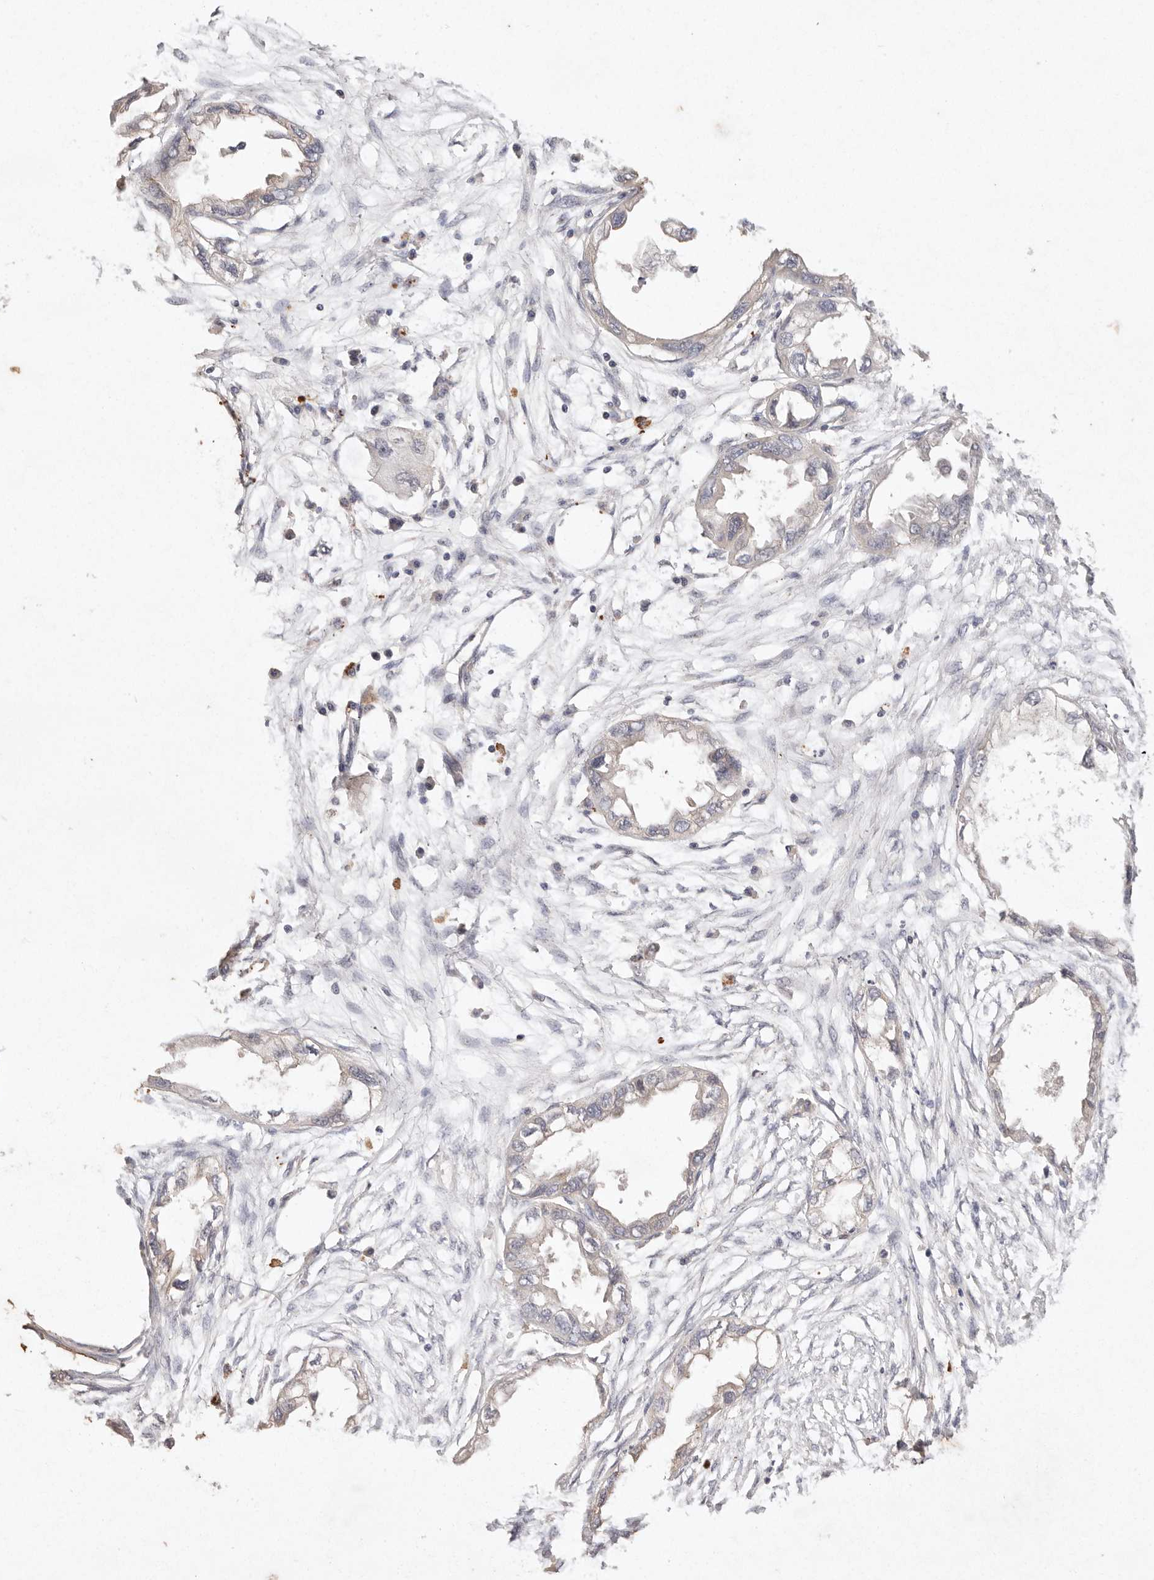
{"staining": {"intensity": "weak", "quantity": "<25%", "location": "cytoplasmic/membranous"}, "tissue": "endometrial cancer", "cell_type": "Tumor cells", "image_type": "cancer", "snomed": [{"axis": "morphology", "description": "Adenocarcinoma, NOS"}, {"axis": "morphology", "description": "Adenocarcinoma, metastatic, NOS"}, {"axis": "topography", "description": "Adipose tissue"}, {"axis": "topography", "description": "Endometrium"}], "caption": "Immunohistochemistry of human endometrial cancer reveals no staining in tumor cells.", "gene": "CXADR", "patient": {"sex": "female", "age": 67}}